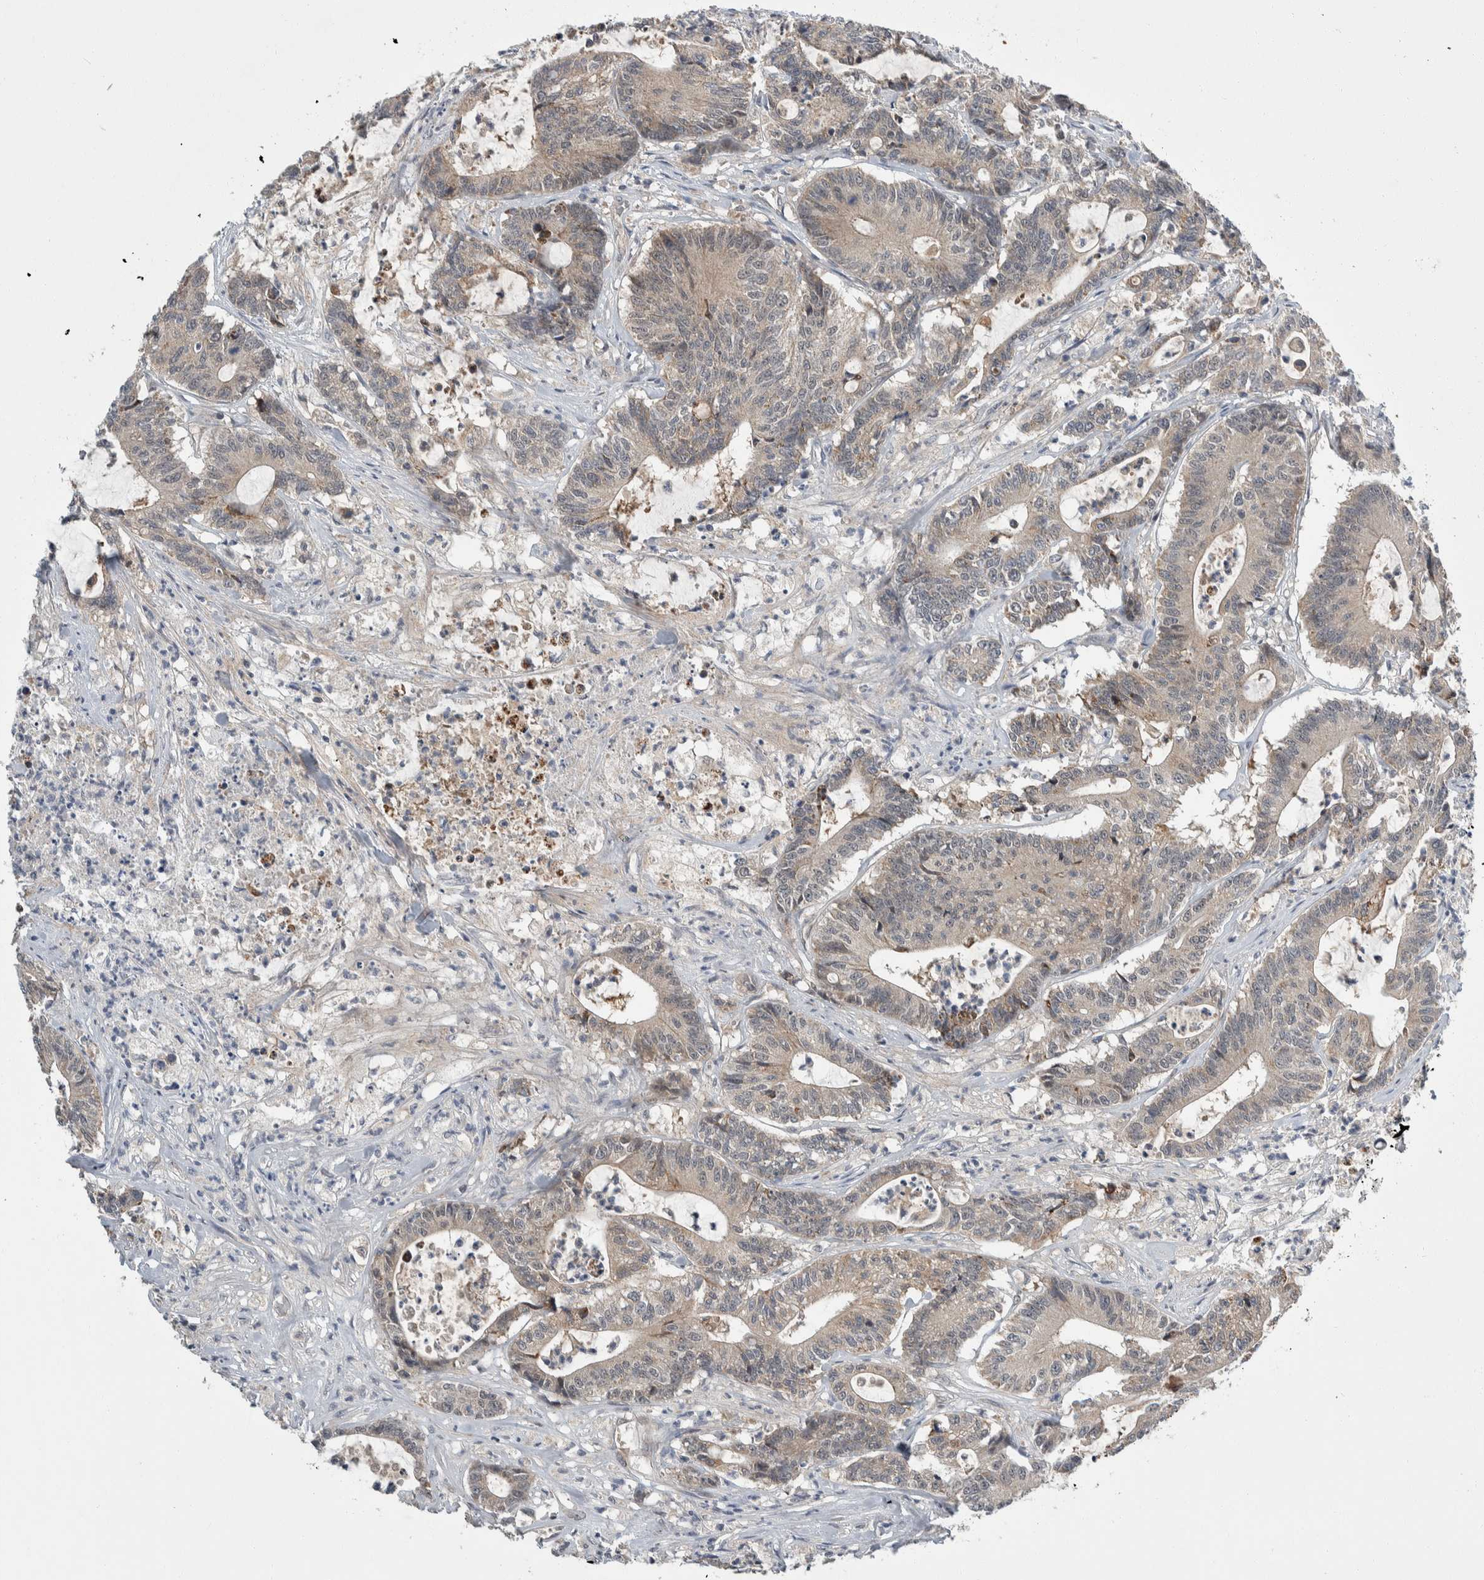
{"staining": {"intensity": "weak", "quantity": "25%-75%", "location": "cytoplasmic/membranous"}, "tissue": "colorectal cancer", "cell_type": "Tumor cells", "image_type": "cancer", "snomed": [{"axis": "morphology", "description": "Adenocarcinoma, NOS"}, {"axis": "topography", "description": "Colon"}], "caption": "Protein staining exhibits weak cytoplasmic/membranous staining in approximately 25%-75% of tumor cells in colorectal cancer.", "gene": "SHPK", "patient": {"sex": "female", "age": 84}}